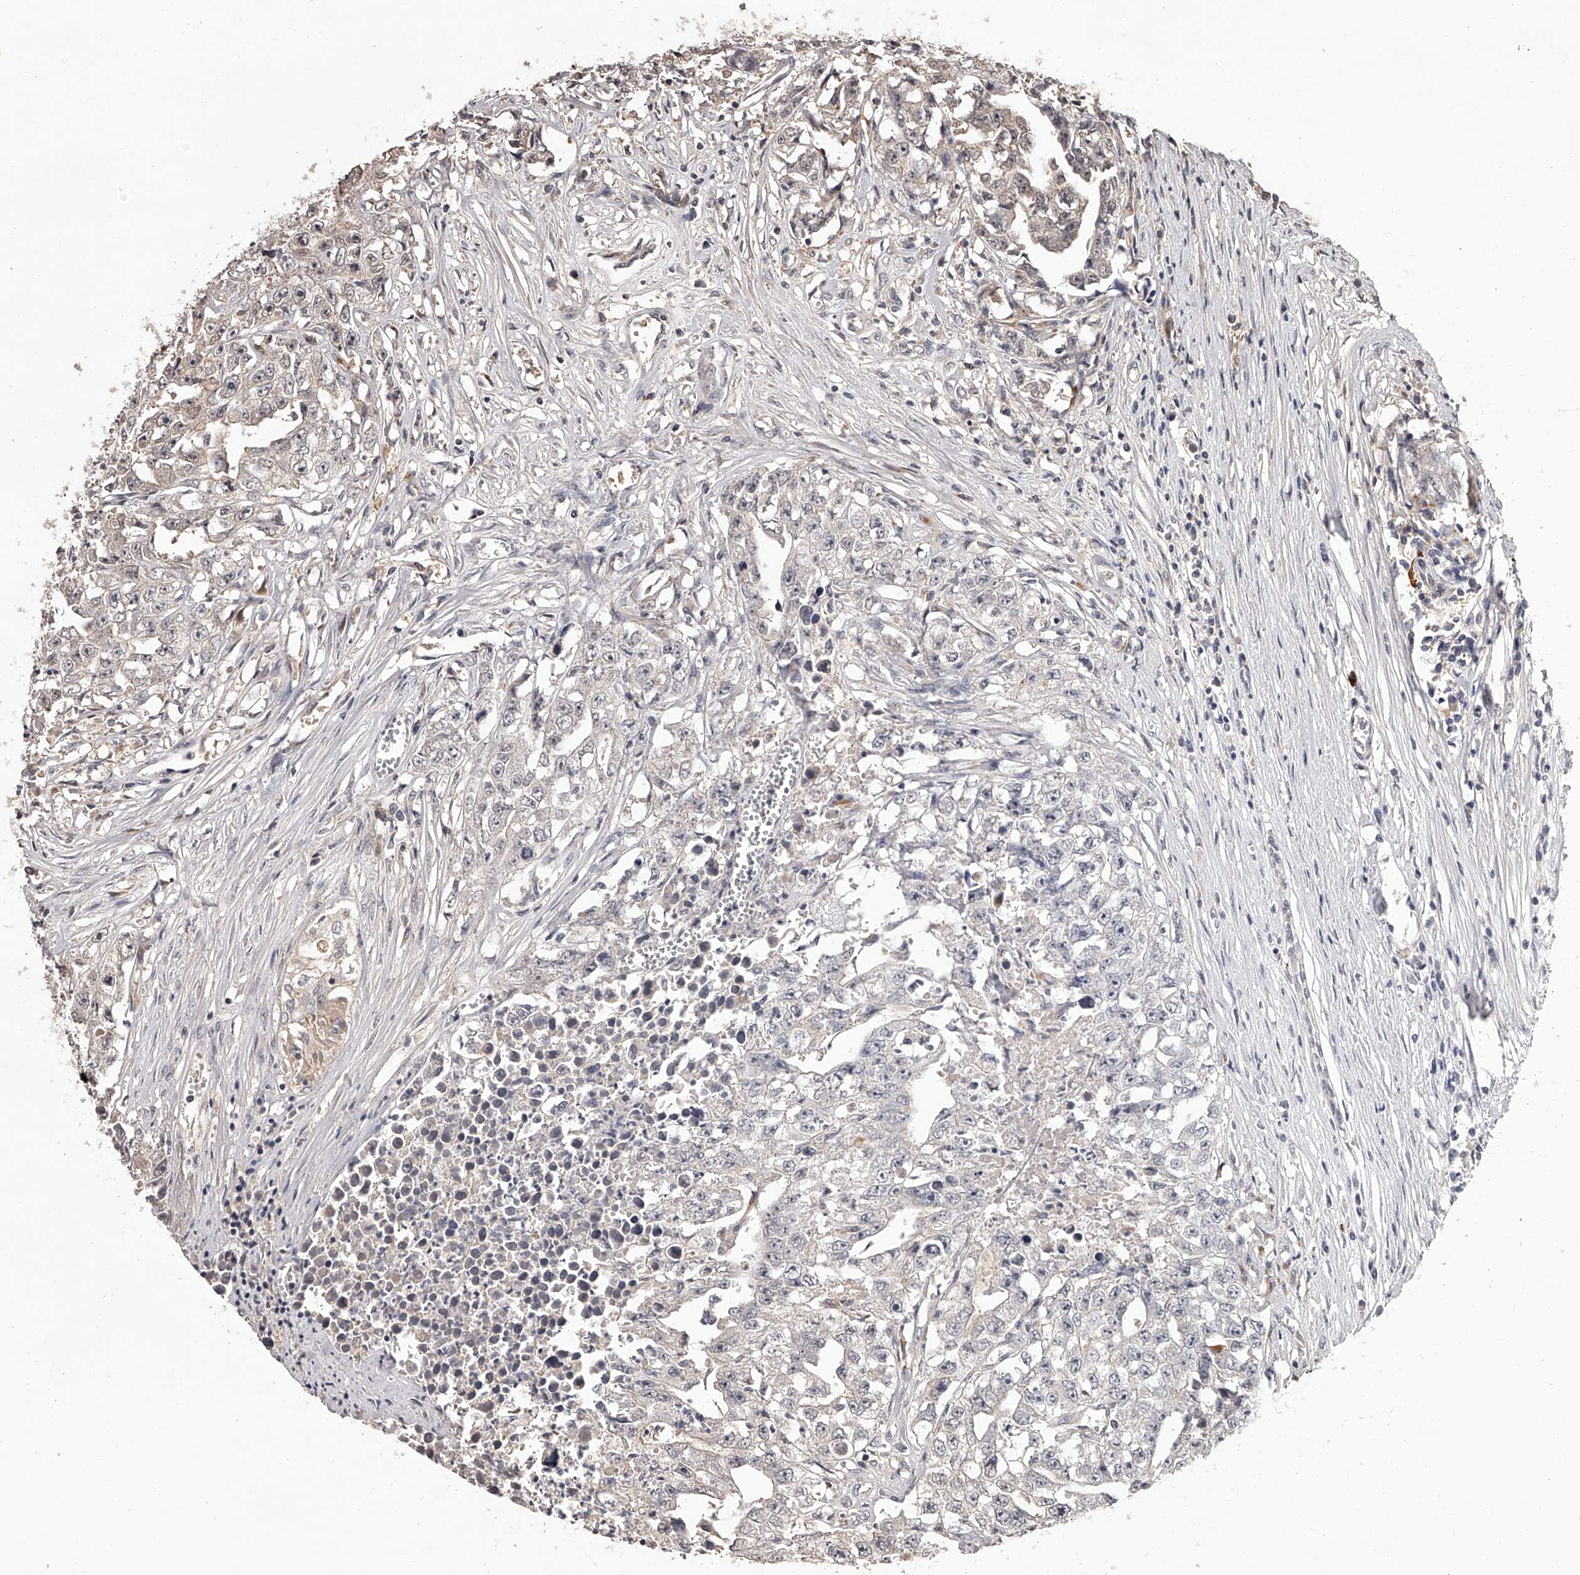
{"staining": {"intensity": "weak", "quantity": "<25%", "location": "cytoplasmic/membranous"}, "tissue": "testis cancer", "cell_type": "Tumor cells", "image_type": "cancer", "snomed": [{"axis": "morphology", "description": "Seminoma, NOS"}, {"axis": "morphology", "description": "Carcinoma, Embryonal, NOS"}, {"axis": "topography", "description": "Testis"}], "caption": "Testis cancer (embryonal carcinoma) was stained to show a protein in brown. There is no significant staining in tumor cells.", "gene": "CRYZL1", "patient": {"sex": "male", "age": 43}}